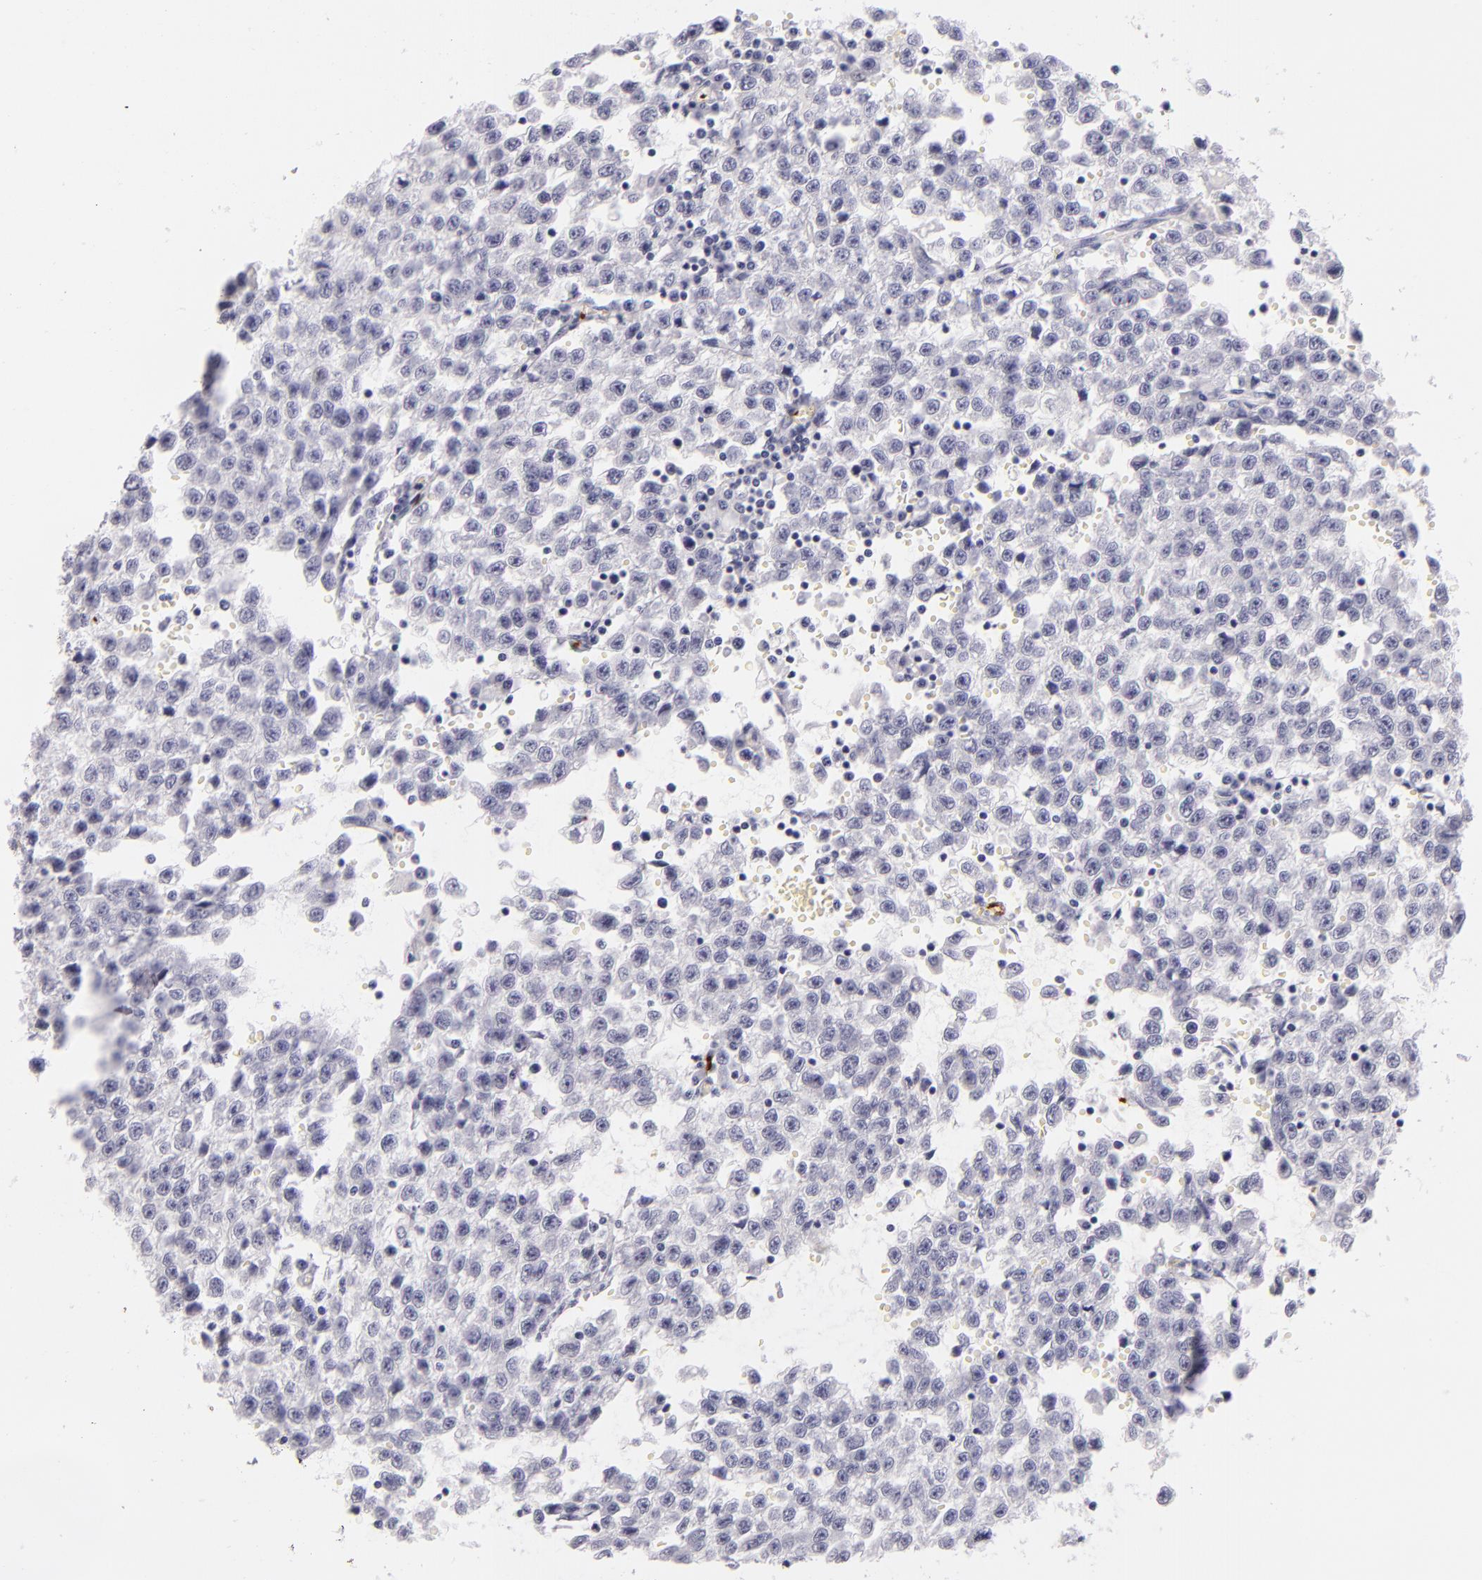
{"staining": {"intensity": "negative", "quantity": "none", "location": "none"}, "tissue": "testis cancer", "cell_type": "Tumor cells", "image_type": "cancer", "snomed": [{"axis": "morphology", "description": "Seminoma, NOS"}, {"axis": "topography", "description": "Testis"}], "caption": "This micrograph is of seminoma (testis) stained with immunohistochemistry (IHC) to label a protein in brown with the nuclei are counter-stained blue. There is no expression in tumor cells.", "gene": "GP1BA", "patient": {"sex": "male", "age": 35}}